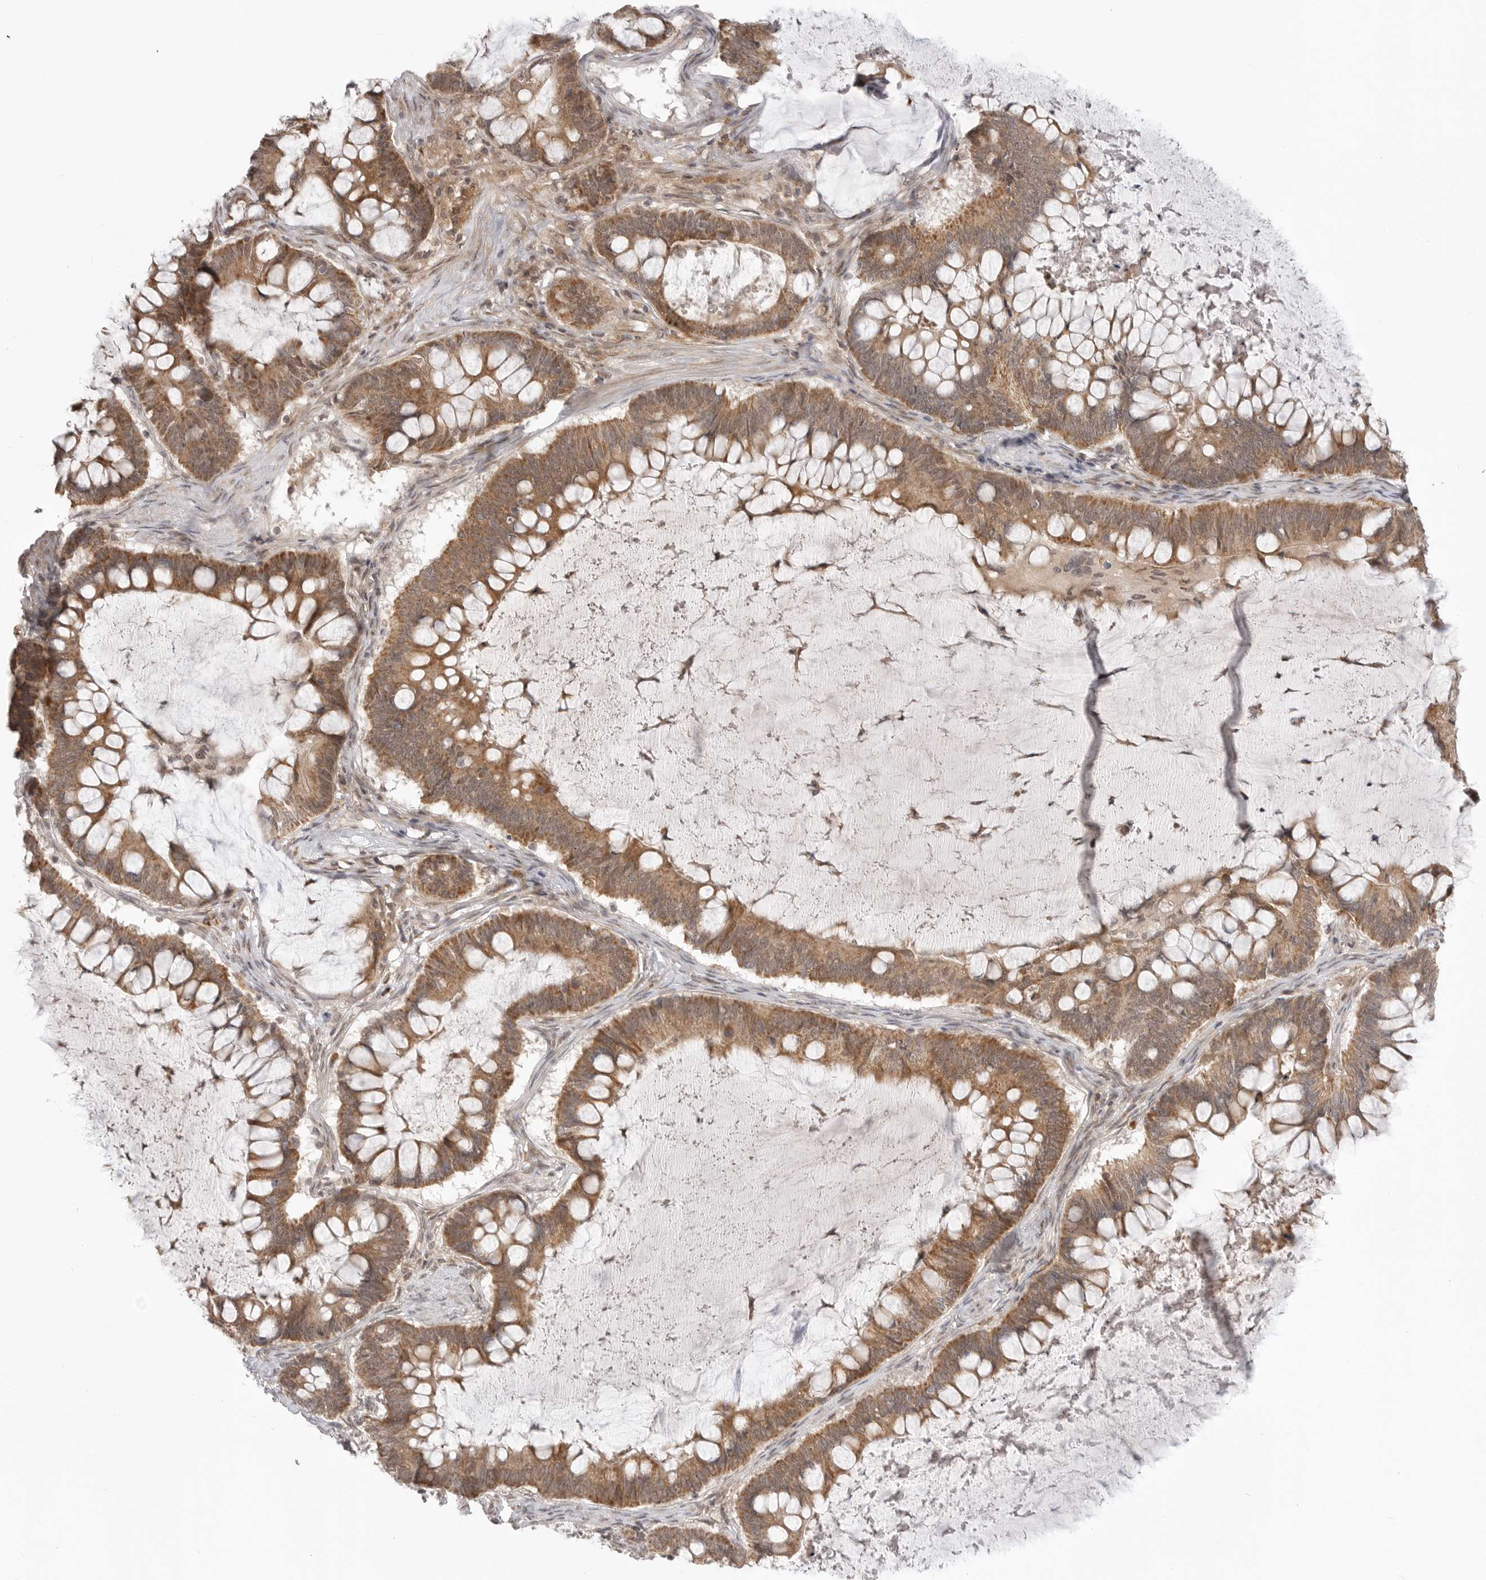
{"staining": {"intensity": "moderate", "quantity": ">75%", "location": "cytoplasmic/membranous"}, "tissue": "ovarian cancer", "cell_type": "Tumor cells", "image_type": "cancer", "snomed": [{"axis": "morphology", "description": "Cystadenocarcinoma, mucinous, NOS"}, {"axis": "topography", "description": "Ovary"}], "caption": "The immunohistochemical stain labels moderate cytoplasmic/membranous positivity in tumor cells of ovarian cancer (mucinous cystadenocarcinoma) tissue.", "gene": "KALRN", "patient": {"sex": "female", "age": 61}}